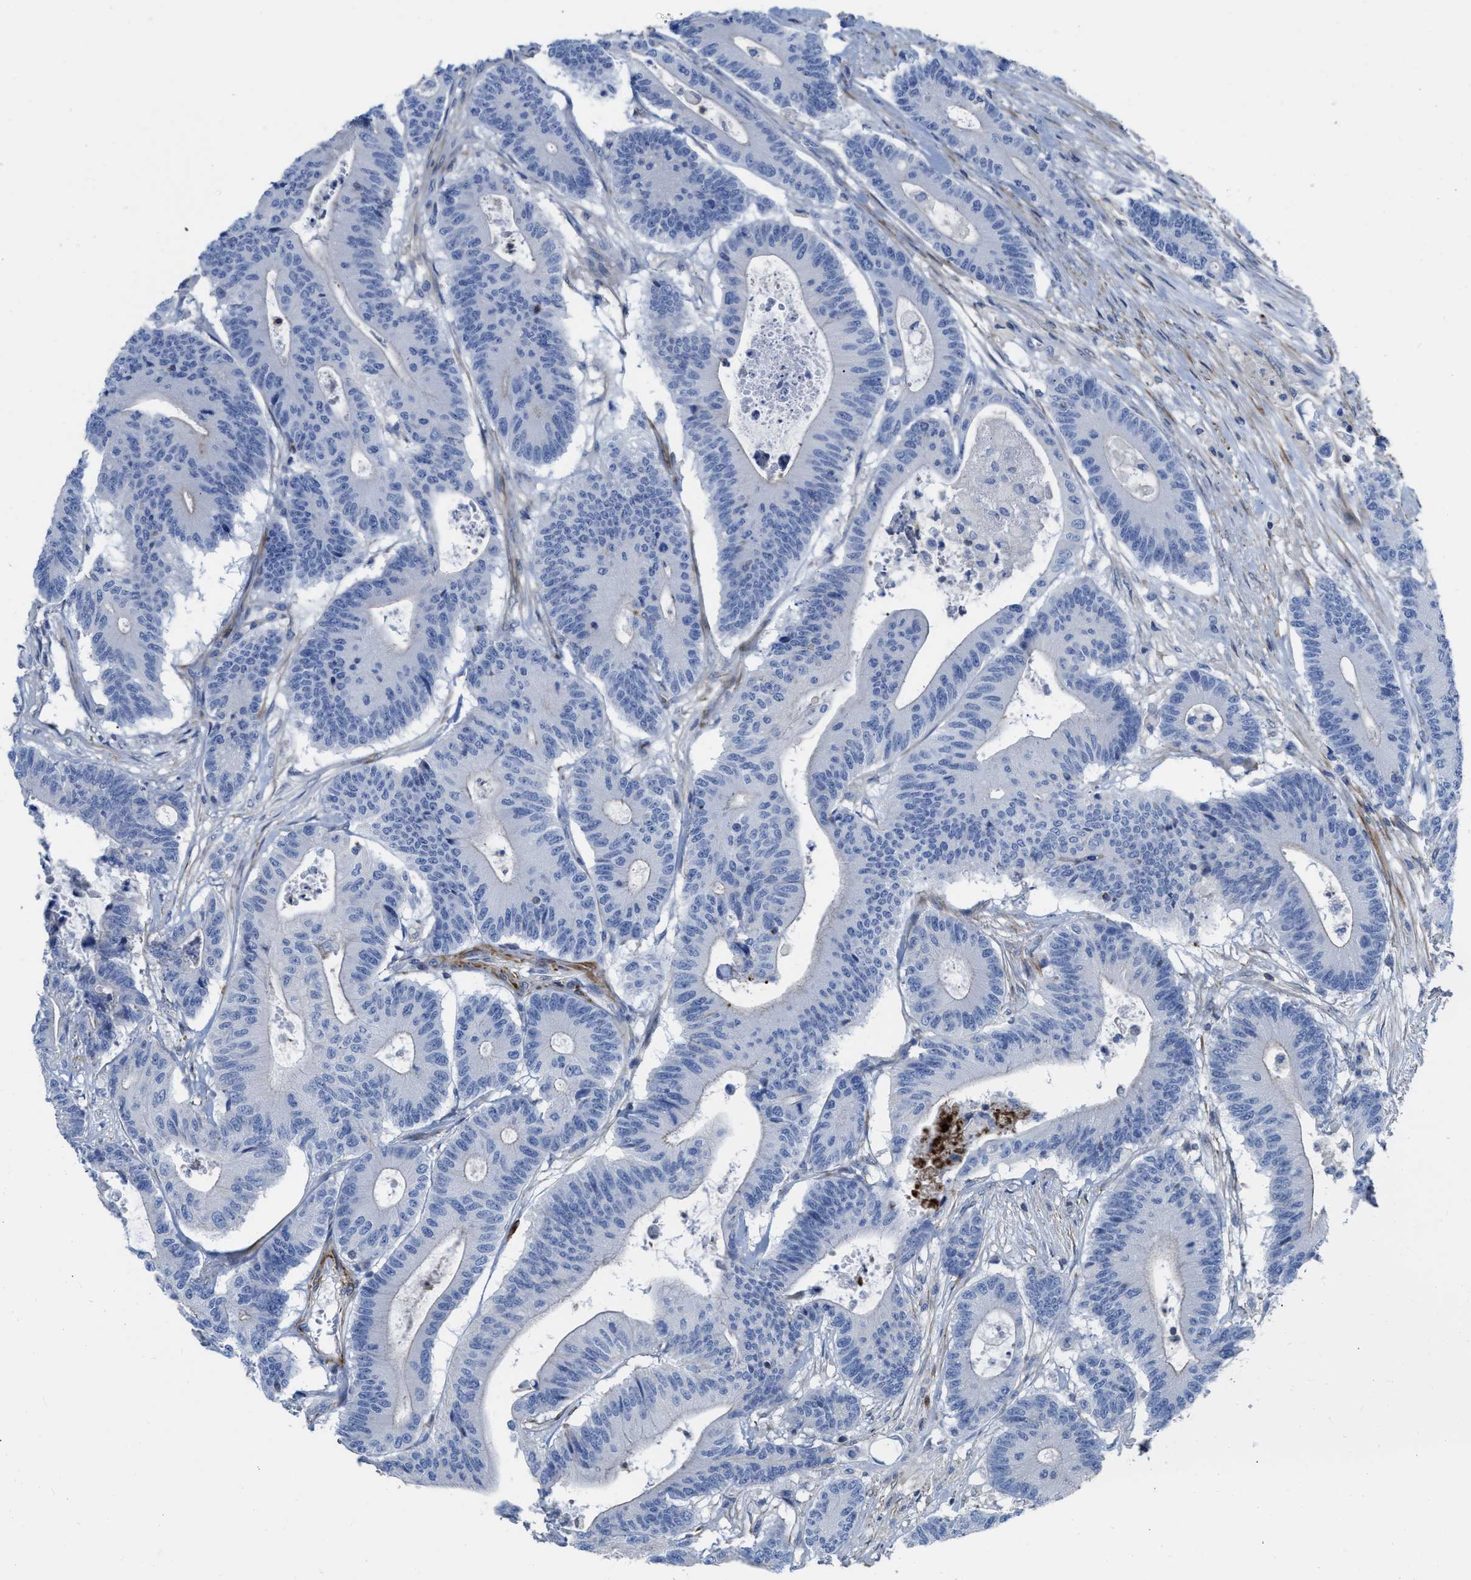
{"staining": {"intensity": "negative", "quantity": "none", "location": "none"}, "tissue": "colorectal cancer", "cell_type": "Tumor cells", "image_type": "cancer", "snomed": [{"axis": "morphology", "description": "Adenocarcinoma, NOS"}, {"axis": "topography", "description": "Colon"}], "caption": "Colorectal adenocarcinoma was stained to show a protein in brown. There is no significant positivity in tumor cells.", "gene": "PRMT2", "patient": {"sex": "female", "age": 84}}